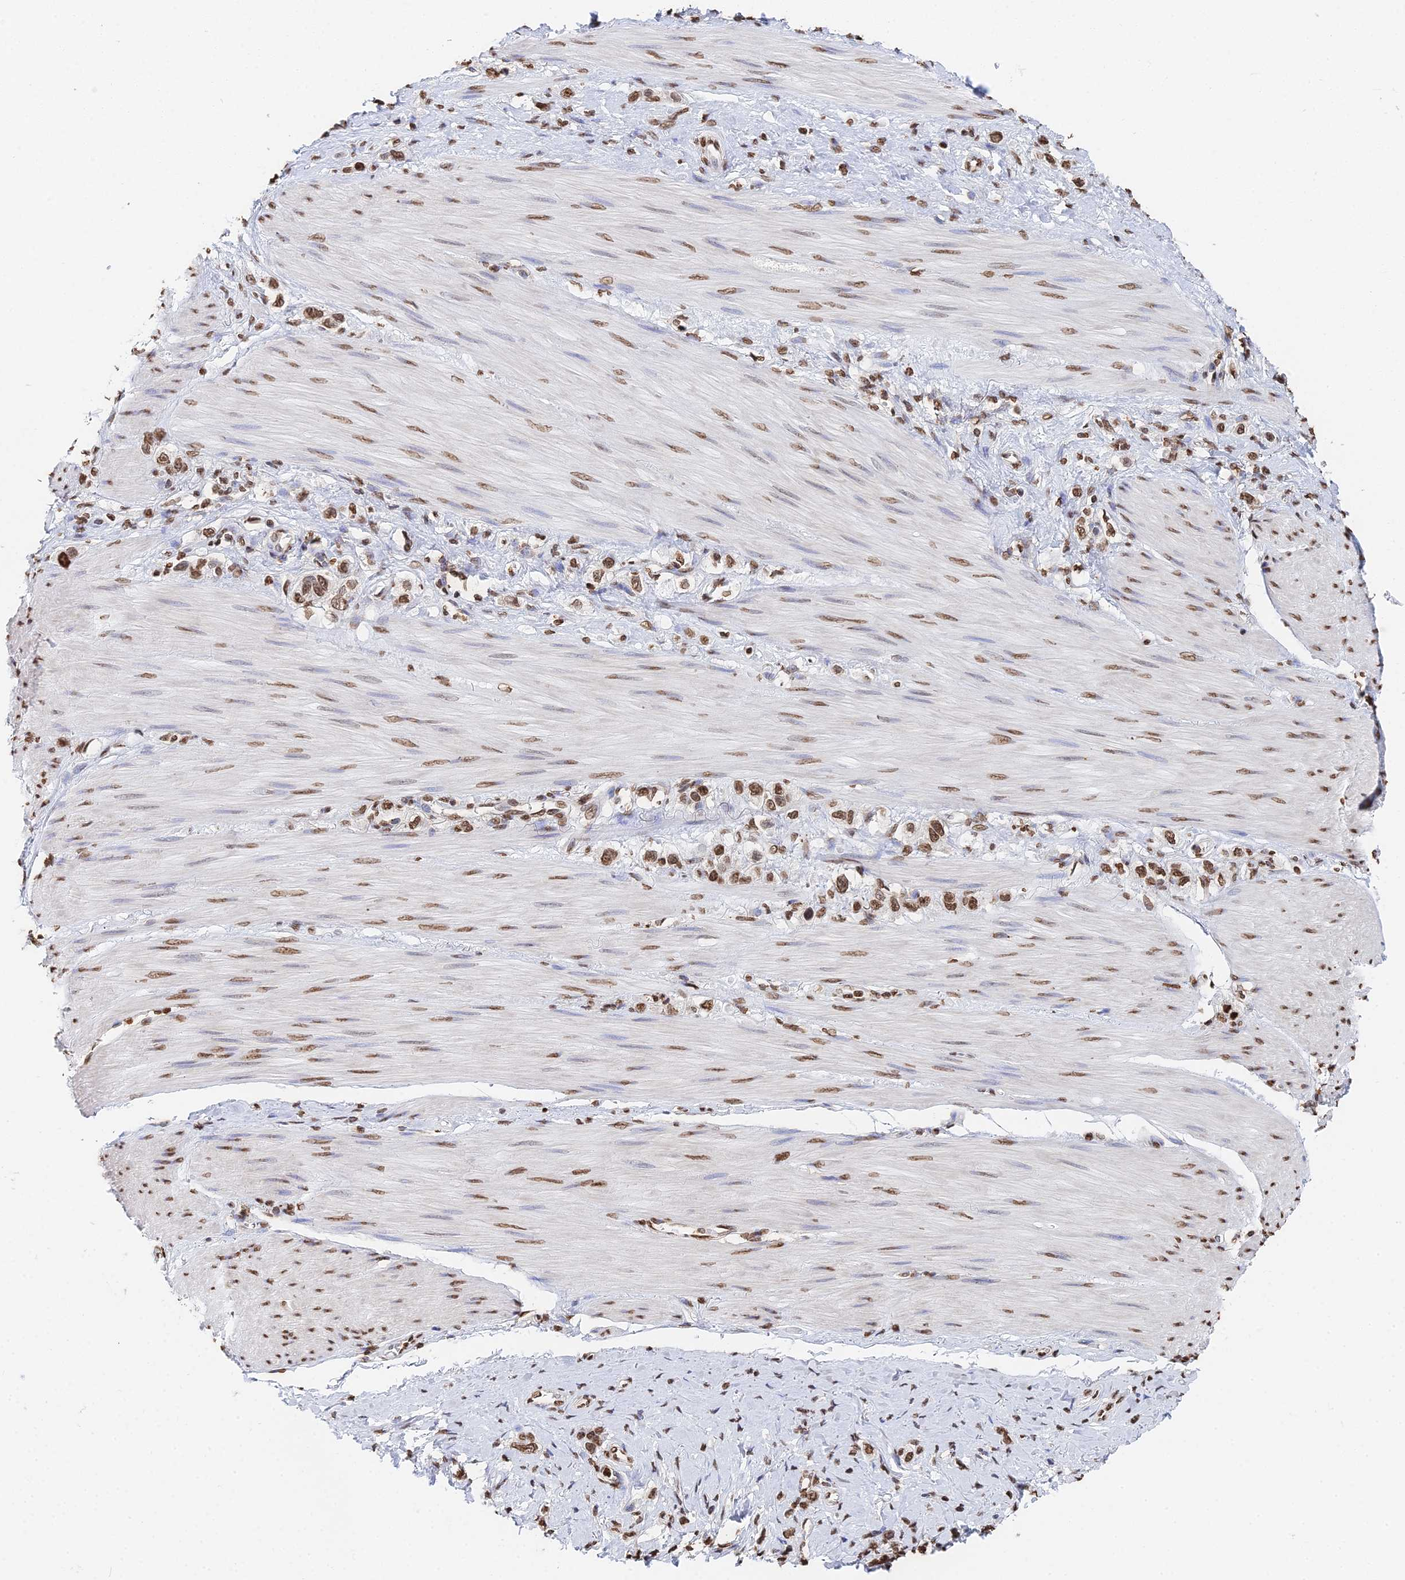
{"staining": {"intensity": "moderate", "quantity": ">75%", "location": "nuclear"}, "tissue": "stomach cancer", "cell_type": "Tumor cells", "image_type": "cancer", "snomed": [{"axis": "morphology", "description": "Adenocarcinoma, NOS"}, {"axis": "topography", "description": "Stomach"}], "caption": "High-magnification brightfield microscopy of stomach adenocarcinoma stained with DAB (3,3'-diaminobenzidine) (brown) and counterstained with hematoxylin (blue). tumor cells exhibit moderate nuclear expression is present in approximately>75% of cells. The protein is stained brown, and the nuclei are stained in blue (DAB (3,3'-diaminobenzidine) IHC with brightfield microscopy, high magnification).", "gene": "GBP3", "patient": {"sex": "female", "age": 65}}